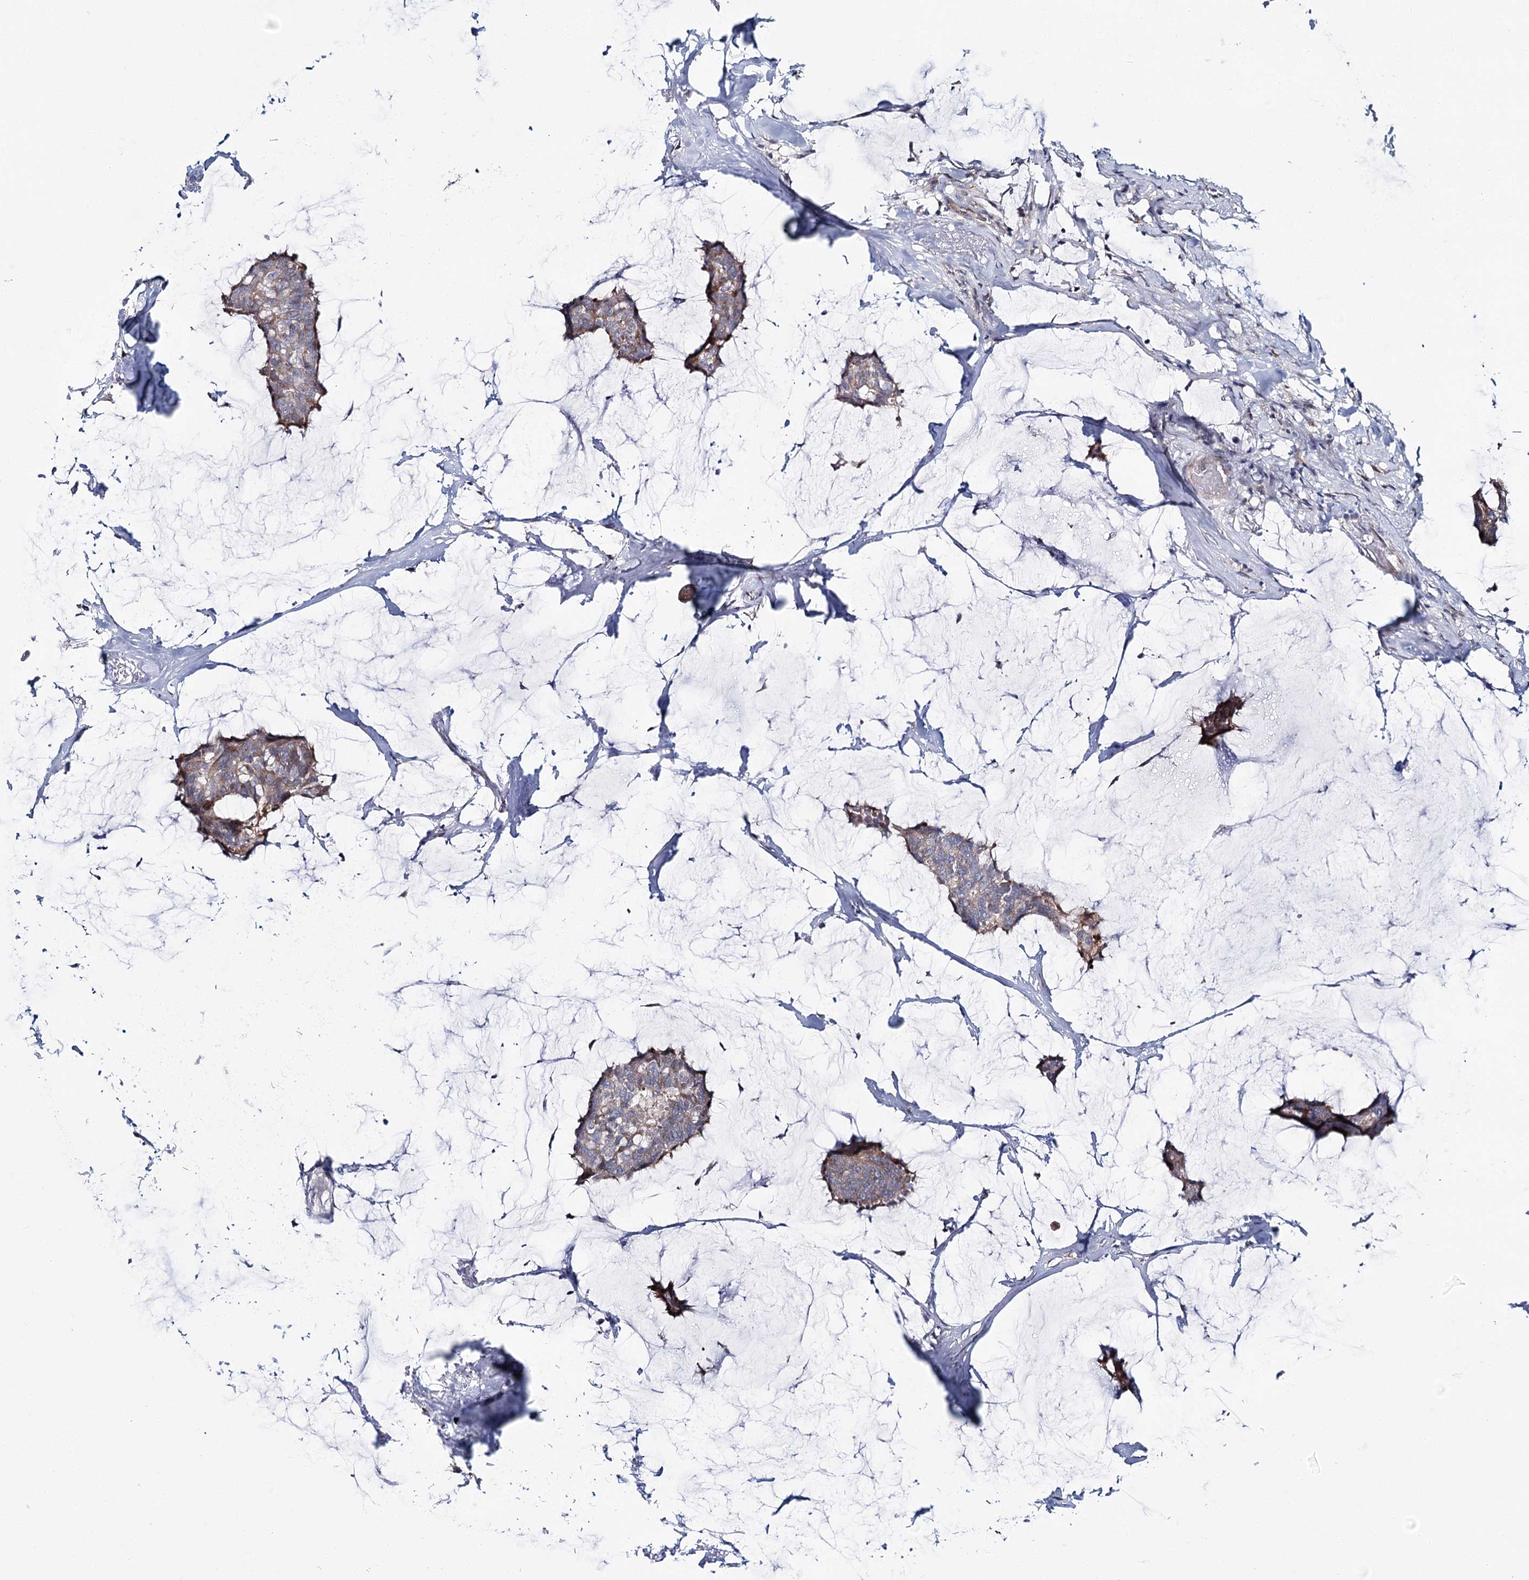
{"staining": {"intensity": "moderate", "quantity": "25%-75%", "location": "cytoplasmic/membranous"}, "tissue": "breast cancer", "cell_type": "Tumor cells", "image_type": "cancer", "snomed": [{"axis": "morphology", "description": "Duct carcinoma"}, {"axis": "topography", "description": "Breast"}], "caption": "Immunohistochemistry (IHC) of breast intraductal carcinoma reveals medium levels of moderate cytoplasmic/membranous staining in approximately 25%-75% of tumor cells. Immunohistochemistry stains the protein in brown and the nuclei are stained blue.", "gene": "CPLANE1", "patient": {"sex": "female", "age": 93}}